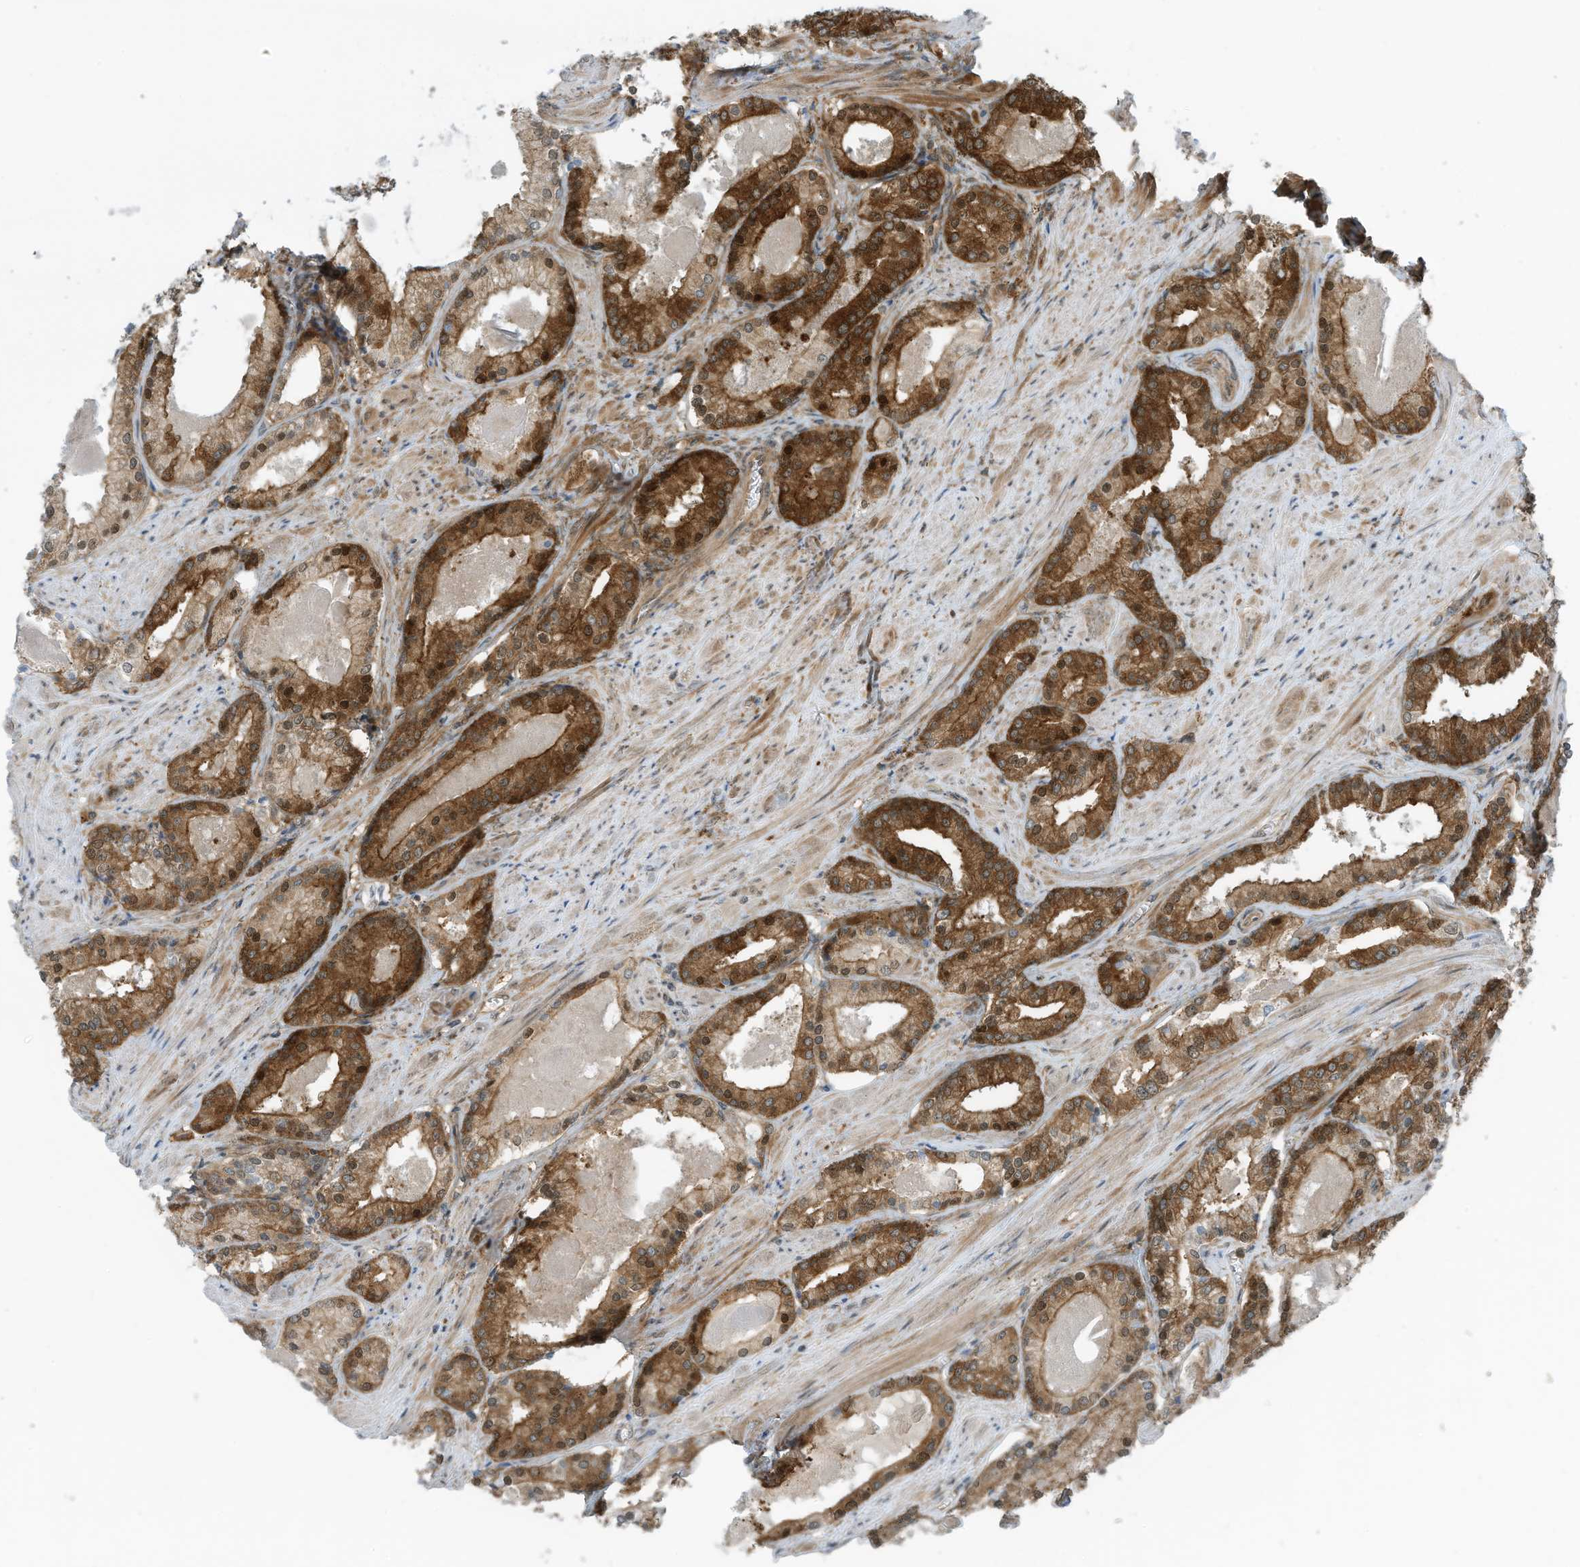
{"staining": {"intensity": "strong", "quantity": ">75%", "location": "cytoplasmic/membranous"}, "tissue": "prostate cancer", "cell_type": "Tumor cells", "image_type": "cancer", "snomed": [{"axis": "morphology", "description": "Adenocarcinoma, Low grade"}, {"axis": "topography", "description": "Prostate"}], "caption": "Prostate cancer stained for a protein (brown) exhibits strong cytoplasmic/membranous positive positivity in approximately >75% of tumor cells.", "gene": "REPS1", "patient": {"sex": "male", "age": 54}}